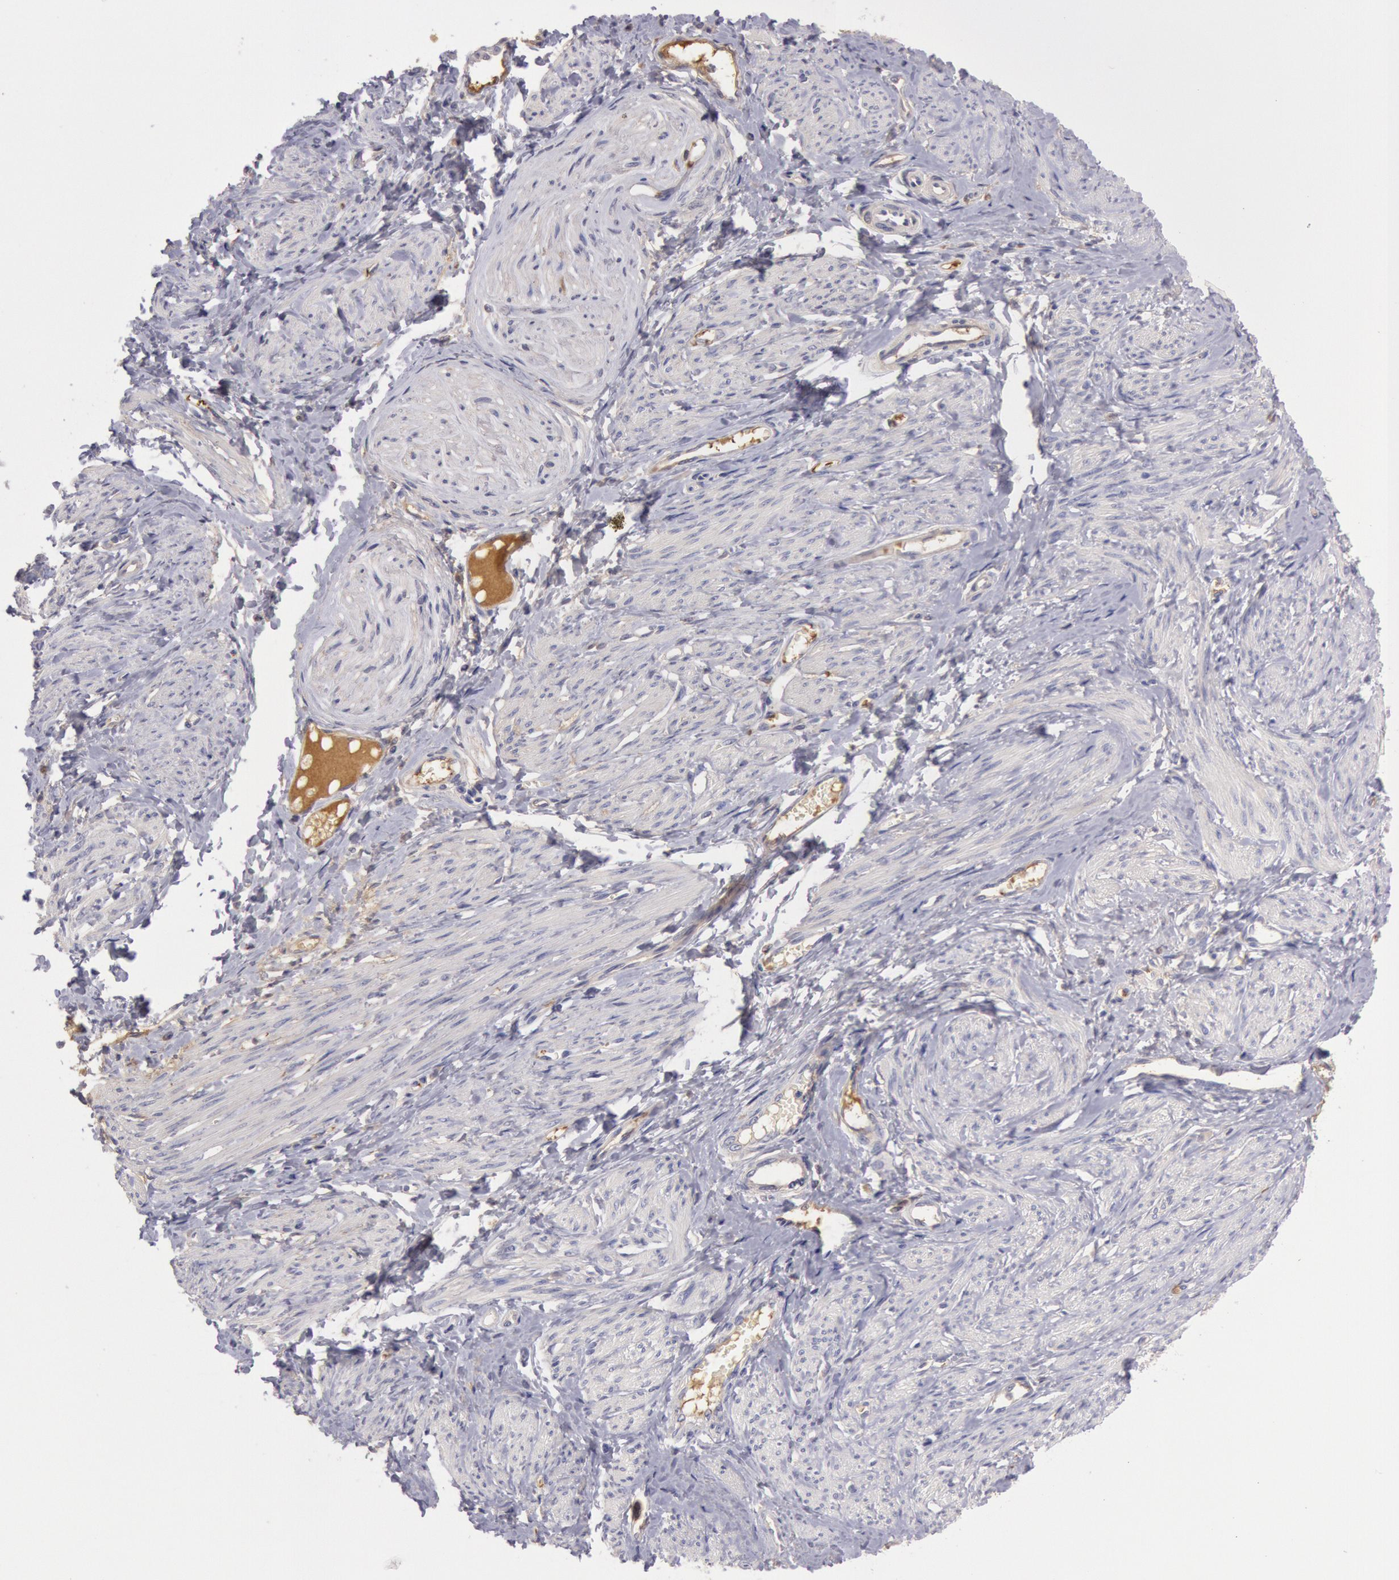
{"staining": {"intensity": "negative", "quantity": "none", "location": "none"}, "tissue": "smooth muscle", "cell_type": "Smooth muscle cells", "image_type": "normal", "snomed": [{"axis": "morphology", "description": "Normal tissue, NOS"}, {"axis": "topography", "description": "Smooth muscle"}, {"axis": "topography", "description": "Uterus"}], "caption": "High magnification brightfield microscopy of unremarkable smooth muscle stained with DAB (3,3'-diaminobenzidine) (brown) and counterstained with hematoxylin (blue): smooth muscle cells show no significant expression.", "gene": "C1R", "patient": {"sex": "female", "age": 39}}